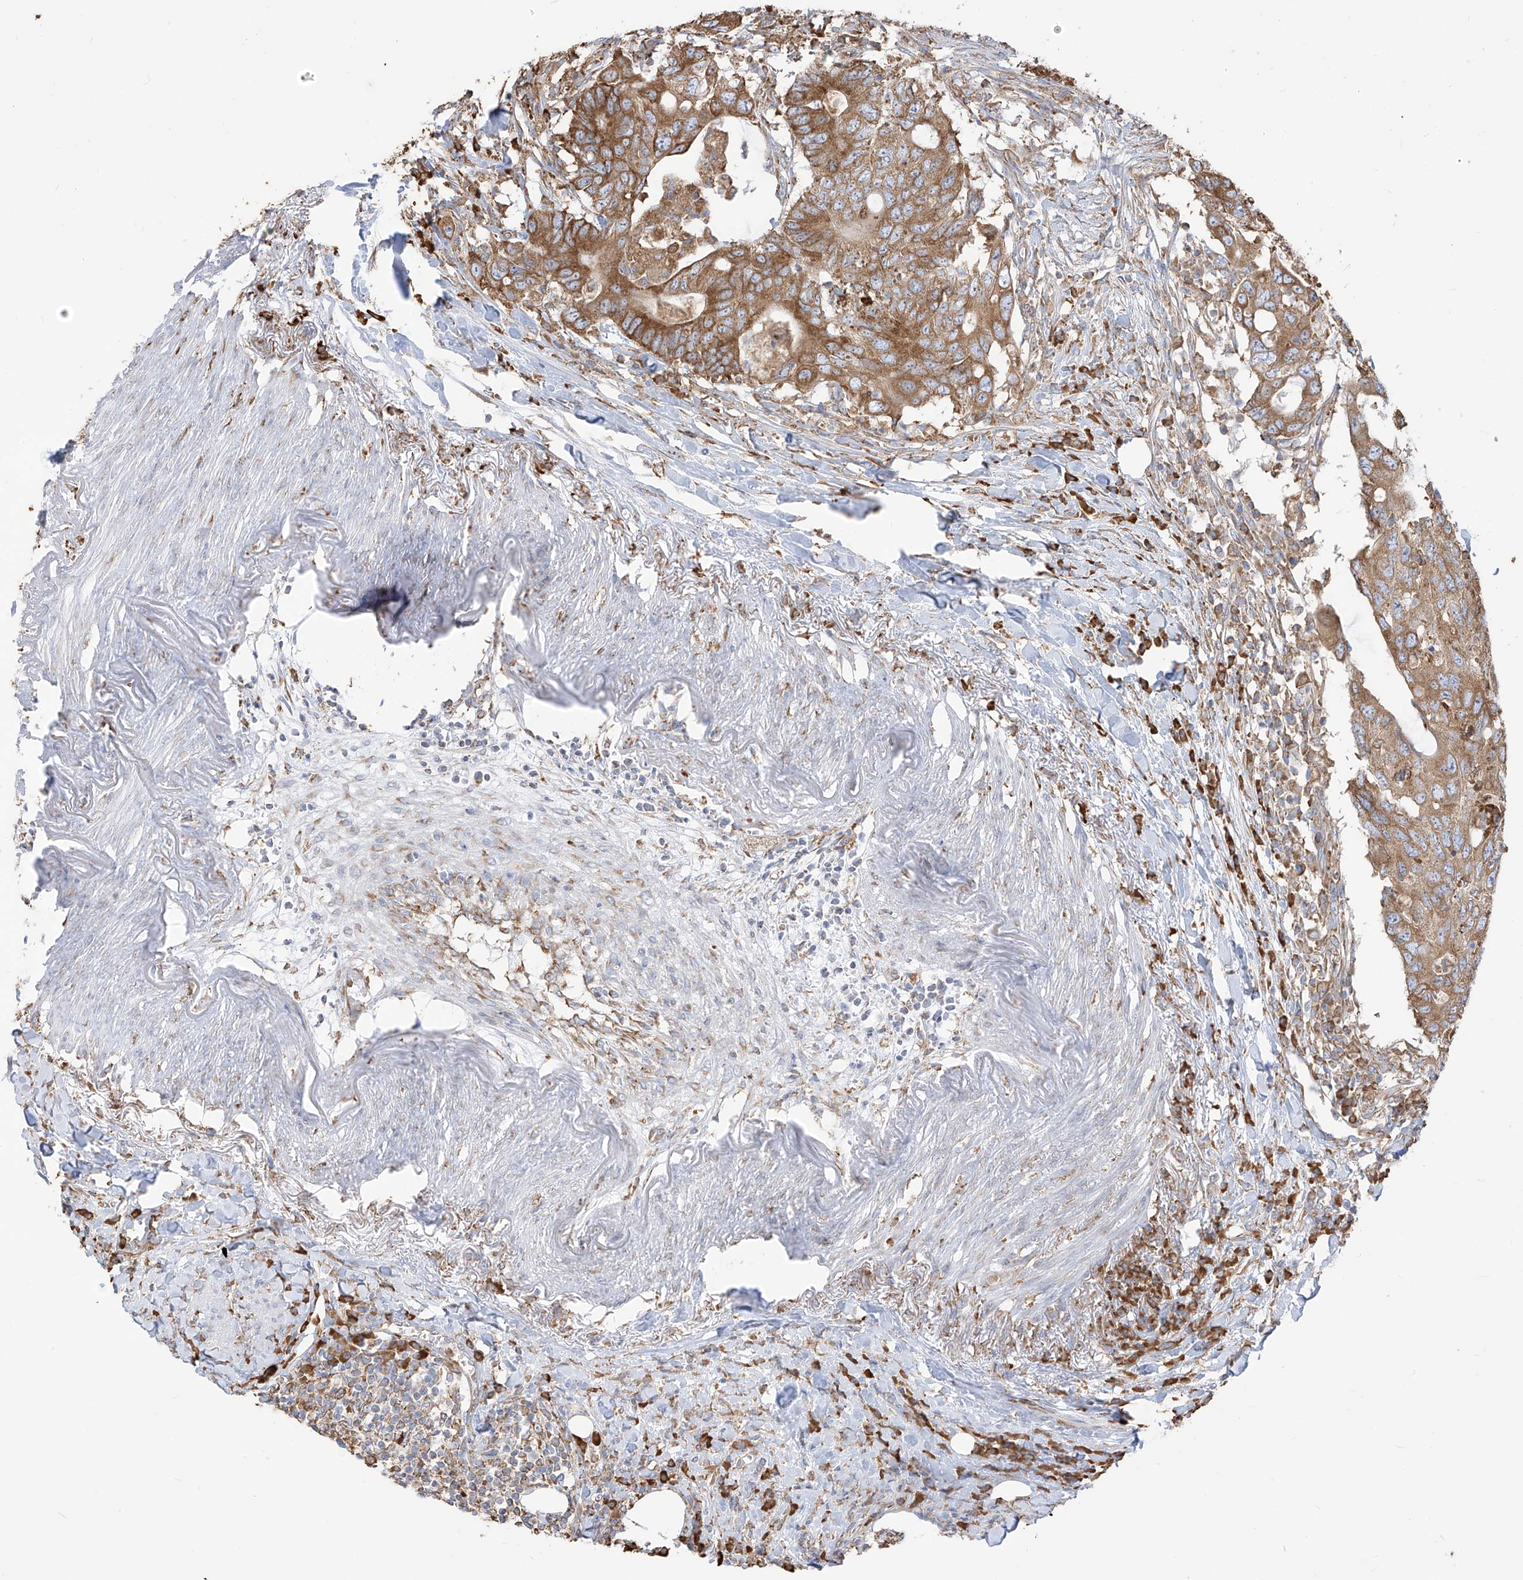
{"staining": {"intensity": "moderate", "quantity": ">75%", "location": "cytoplasmic/membranous"}, "tissue": "colorectal cancer", "cell_type": "Tumor cells", "image_type": "cancer", "snomed": [{"axis": "morphology", "description": "Adenocarcinoma, NOS"}, {"axis": "topography", "description": "Colon"}], "caption": "Moderate cytoplasmic/membranous protein staining is seen in about >75% of tumor cells in colorectal cancer.", "gene": "PDIA6", "patient": {"sex": "male", "age": 71}}